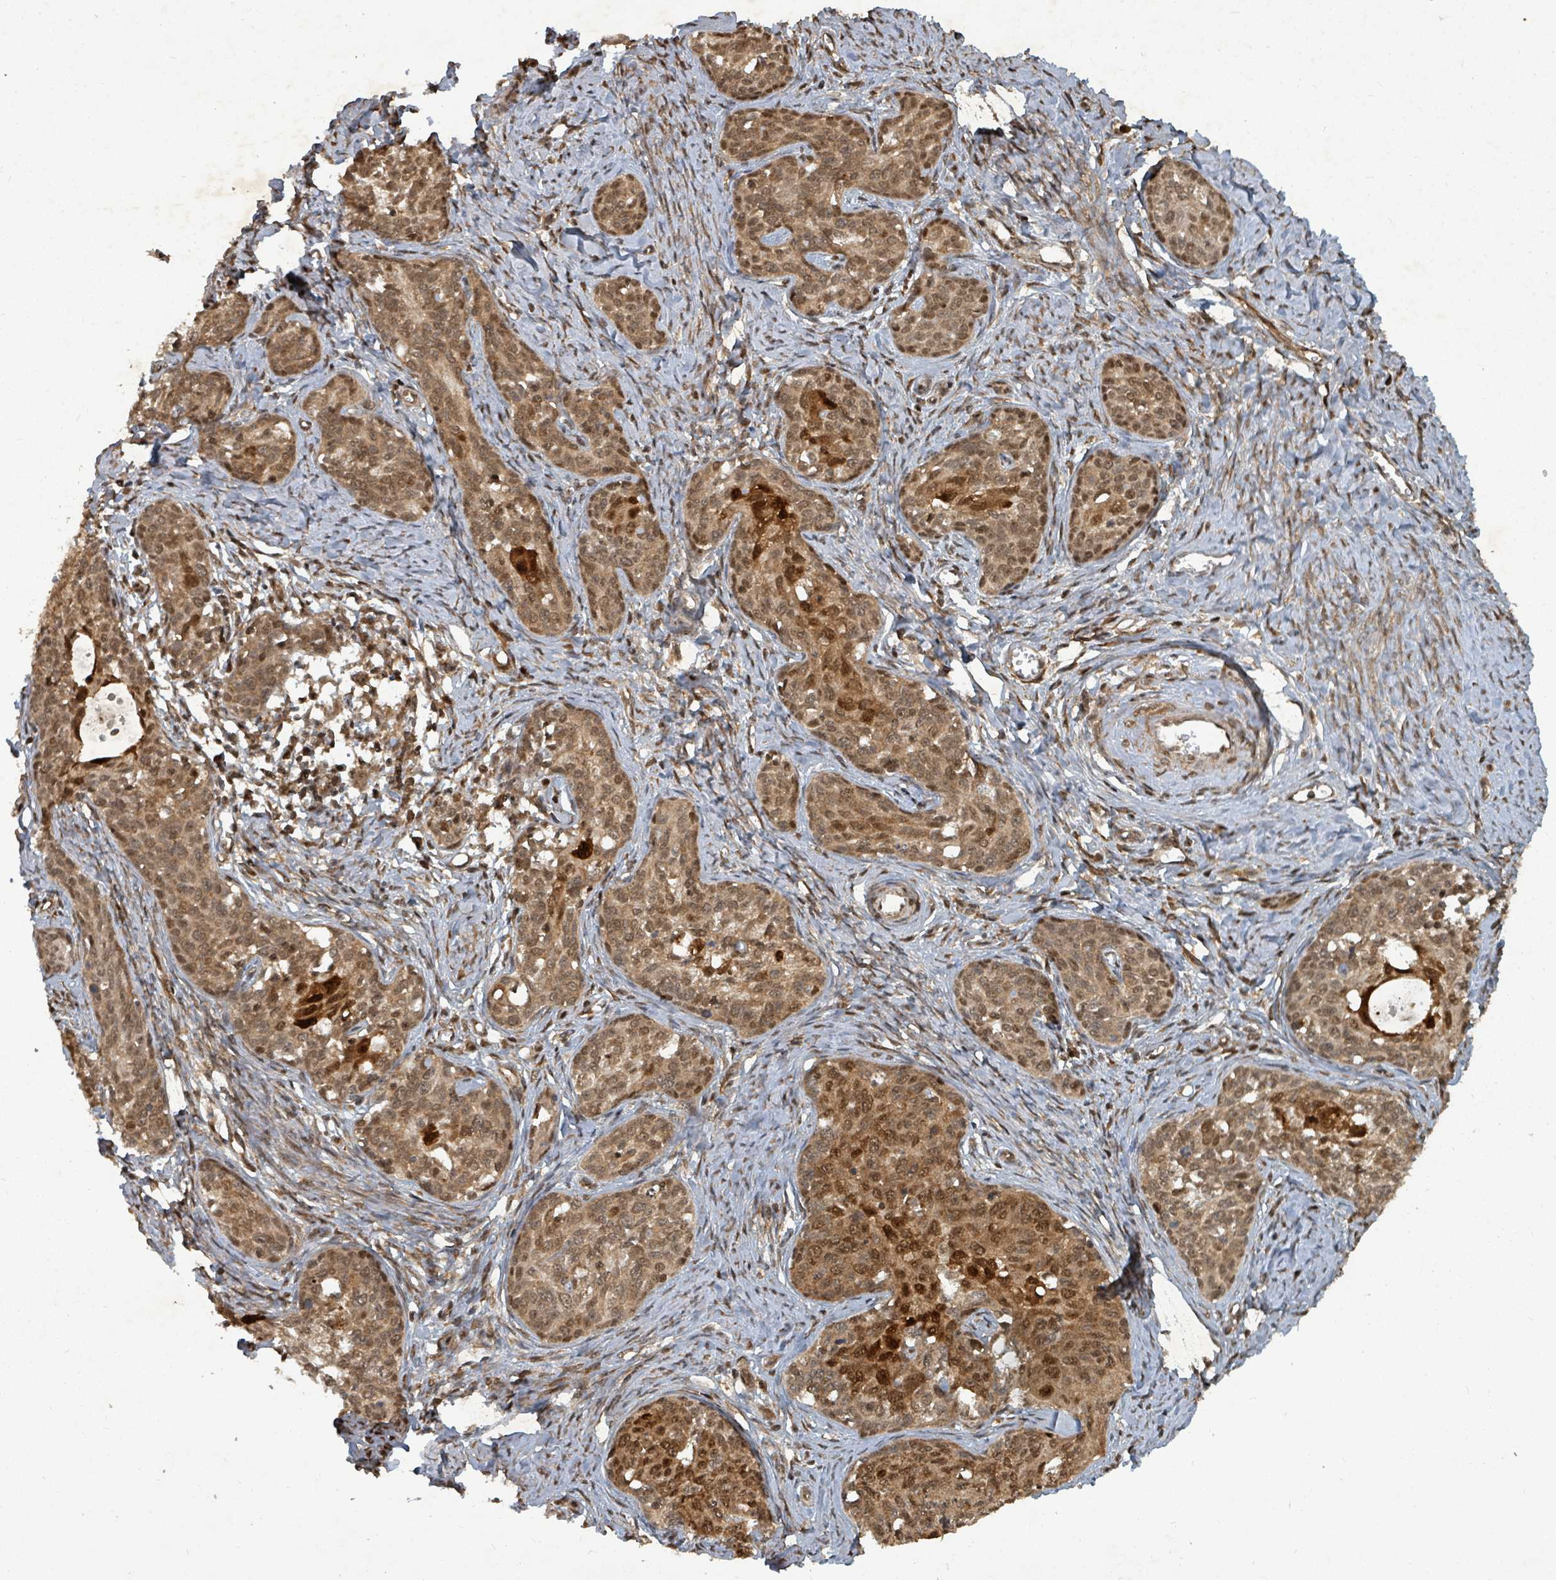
{"staining": {"intensity": "moderate", "quantity": ">75%", "location": "cytoplasmic/membranous,nuclear"}, "tissue": "cervical cancer", "cell_type": "Tumor cells", "image_type": "cancer", "snomed": [{"axis": "morphology", "description": "Squamous cell carcinoma, NOS"}, {"axis": "morphology", "description": "Adenocarcinoma, NOS"}, {"axis": "topography", "description": "Cervix"}], "caption": "Tumor cells demonstrate moderate cytoplasmic/membranous and nuclear positivity in approximately >75% of cells in cervical adenocarcinoma. (DAB = brown stain, brightfield microscopy at high magnification).", "gene": "KDM4E", "patient": {"sex": "female", "age": 52}}